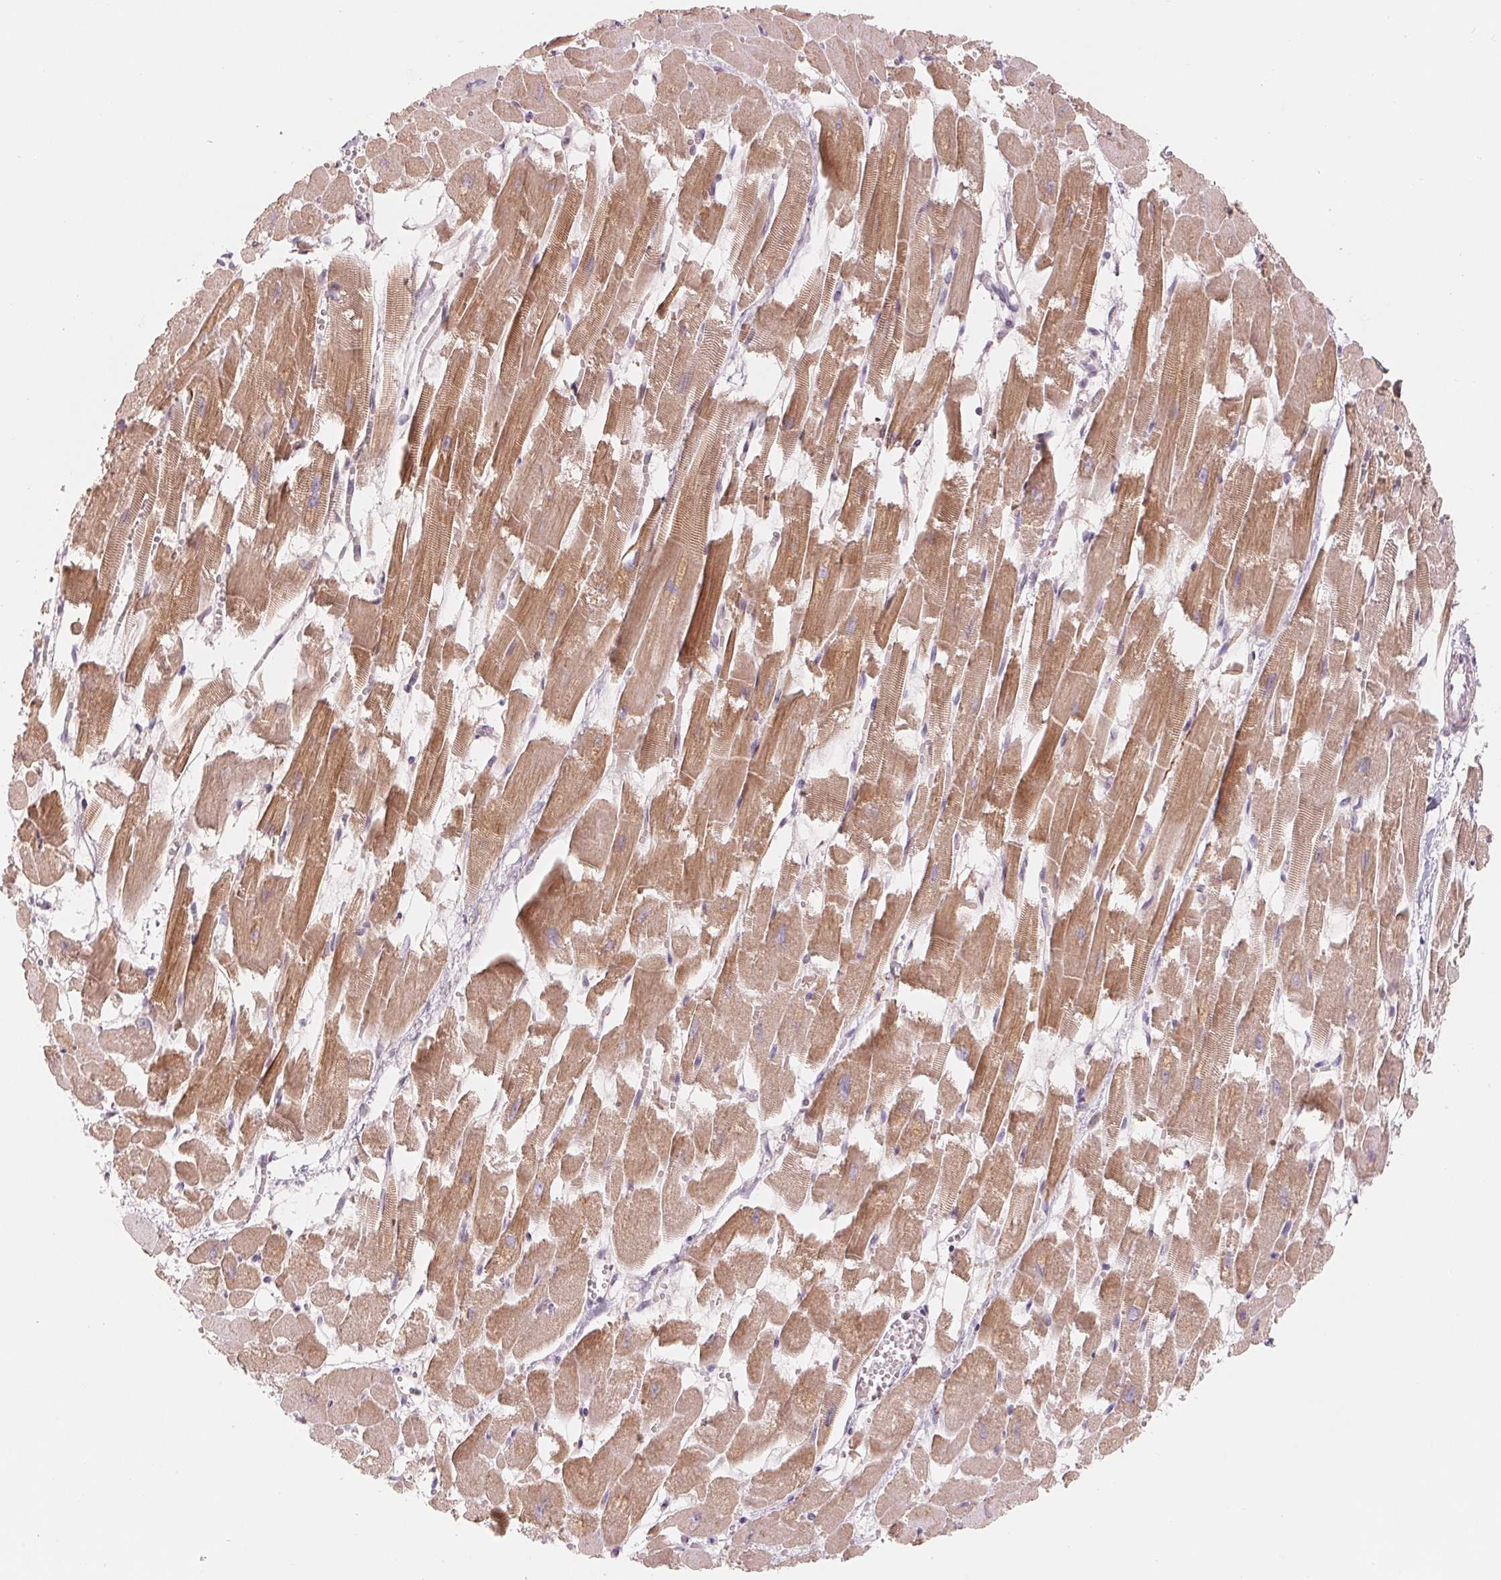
{"staining": {"intensity": "moderate", "quantity": "25%-75%", "location": "cytoplasmic/membranous"}, "tissue": "heart muscle", "cell_type": "Cardiomyocytes", "image_type": "normal", "snomed": [{"axis": "morphology", "description": "Normal tissue, NOS"}, {"axis": "topography", "description": "Heart"}], "caption": "Protein expression analysis of benign human heart muscle reveals moderate cytoplasmic/membranous staining in about 25%-75% of cardiomyocytes. Using DAB (brown) and hematoxylin (blue) stains, captured at high magnification using brightfield microscopy.", "gene": "DENND2C", "patient": {"sex": "female", "age": 52}}